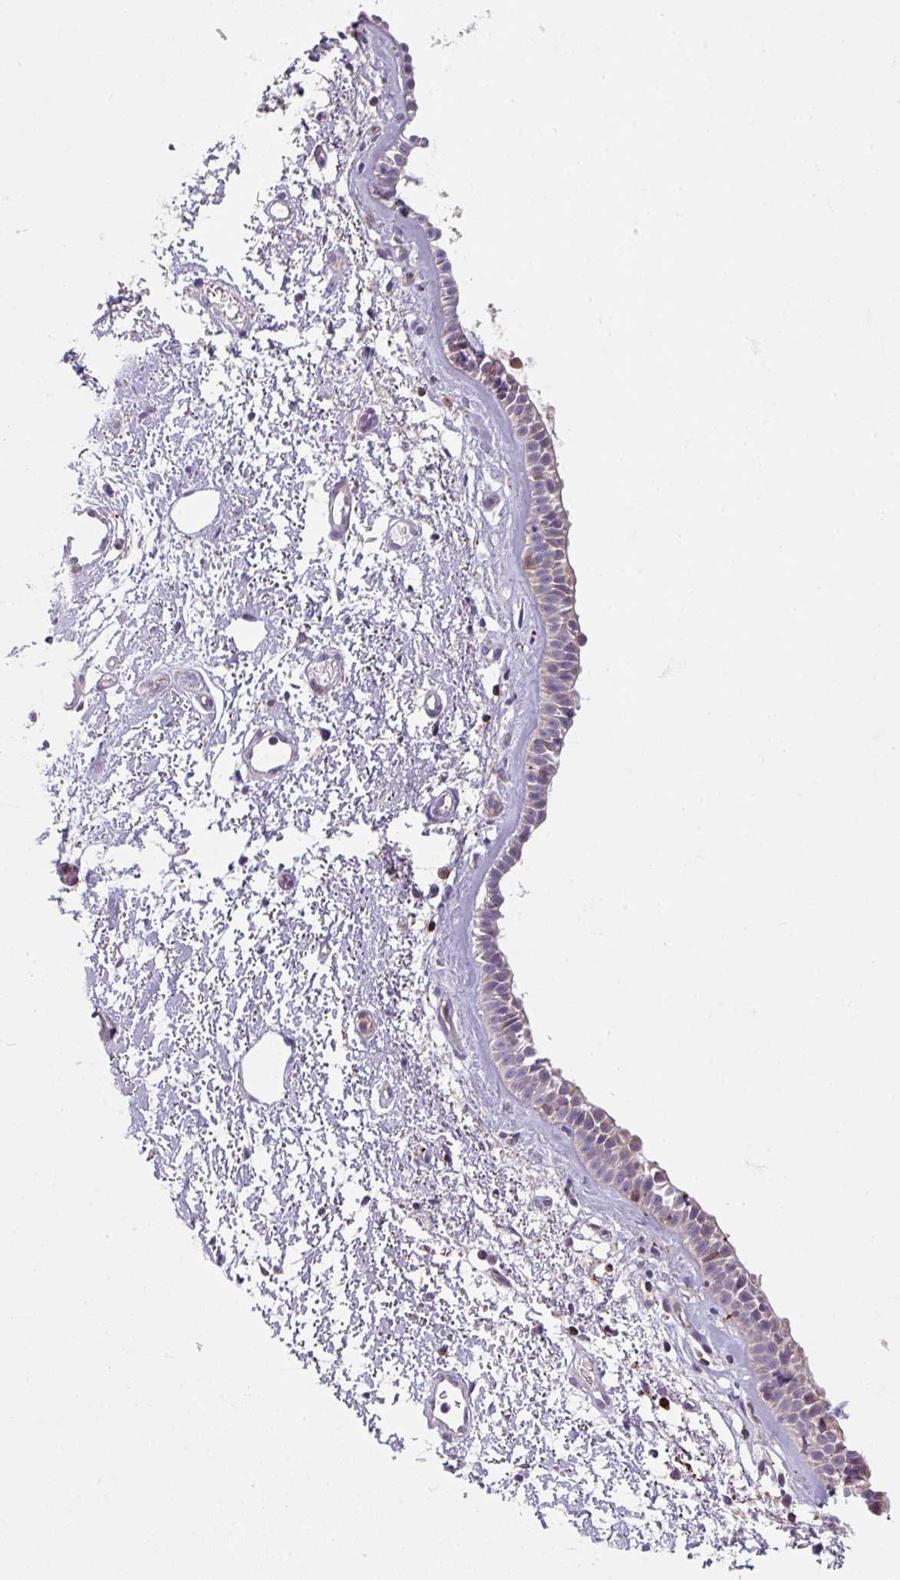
{"staining": {"intensity": "weak", "quantity": "25%-75%", "location": "cytoplasmic/membranous"}, "tissue": "nasopharynx", "cell_type": "Respiratory epithelial cells", "image_type": "normal", "snomed": [{"axis": "morphology", "description": "Normal tissue, NOS"}, {"axis": "topography", "description": "Cartilage tissue"}, {"axis": "topography", "description": "Nasopharynx"}], "caption": "A brown stain shows weak cytoplasmic/membranous positivity of a protein in respiratory epithelial cells of normal nasopharynx. (DAB (3,3'-diaminobenzidine) IHC, brown staining for protein, blue staining for nuclei).", "gene": "NEDD9", "patient": {"sex": "male", "age": 56}}